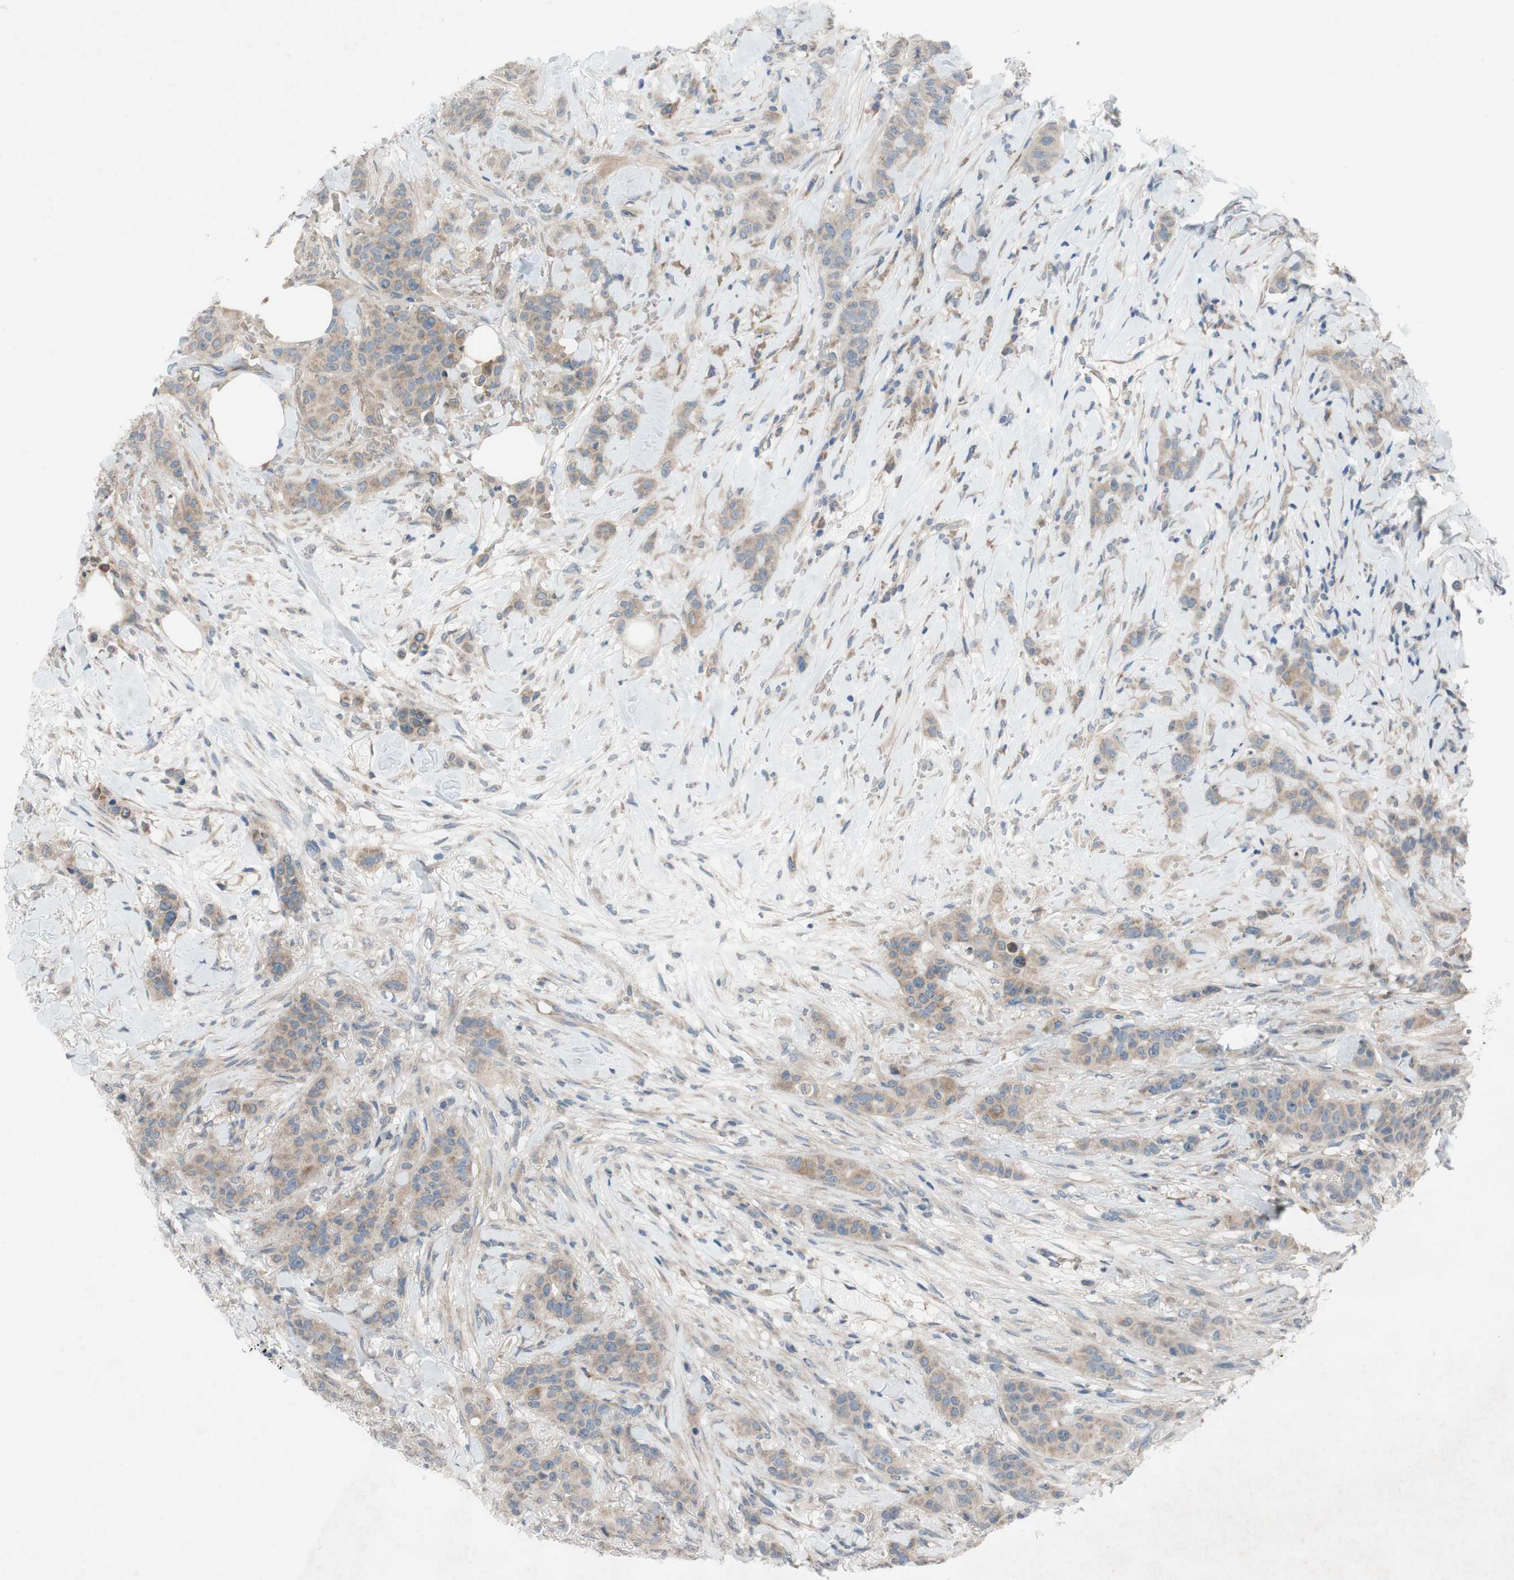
{"staining": {"intensity": "weak", "quantity": ">75%", "location": "cytoplasmic/membranous"}, "tissue": "breast cancer", "cell_type": "Tumor cells", "image_type": "cancer", "snomed": [{"axis": "morphology", "description": "Duct carcinoma"}, {"axis": "topography", "description": "Breast"}], "caption": "Brown immunohistochemical staining in breast cancer exhibits weak cytoplasmic/membranous expression in about >75% of tumor cells. (Stains: DAB (3,3'-diaminobenzidine) in brown, nuclei in blue, Microscopy: brightfield microscopy at high magnification).", "gene": "ADD2", "patient": {"sex": "female", "age": 40}}